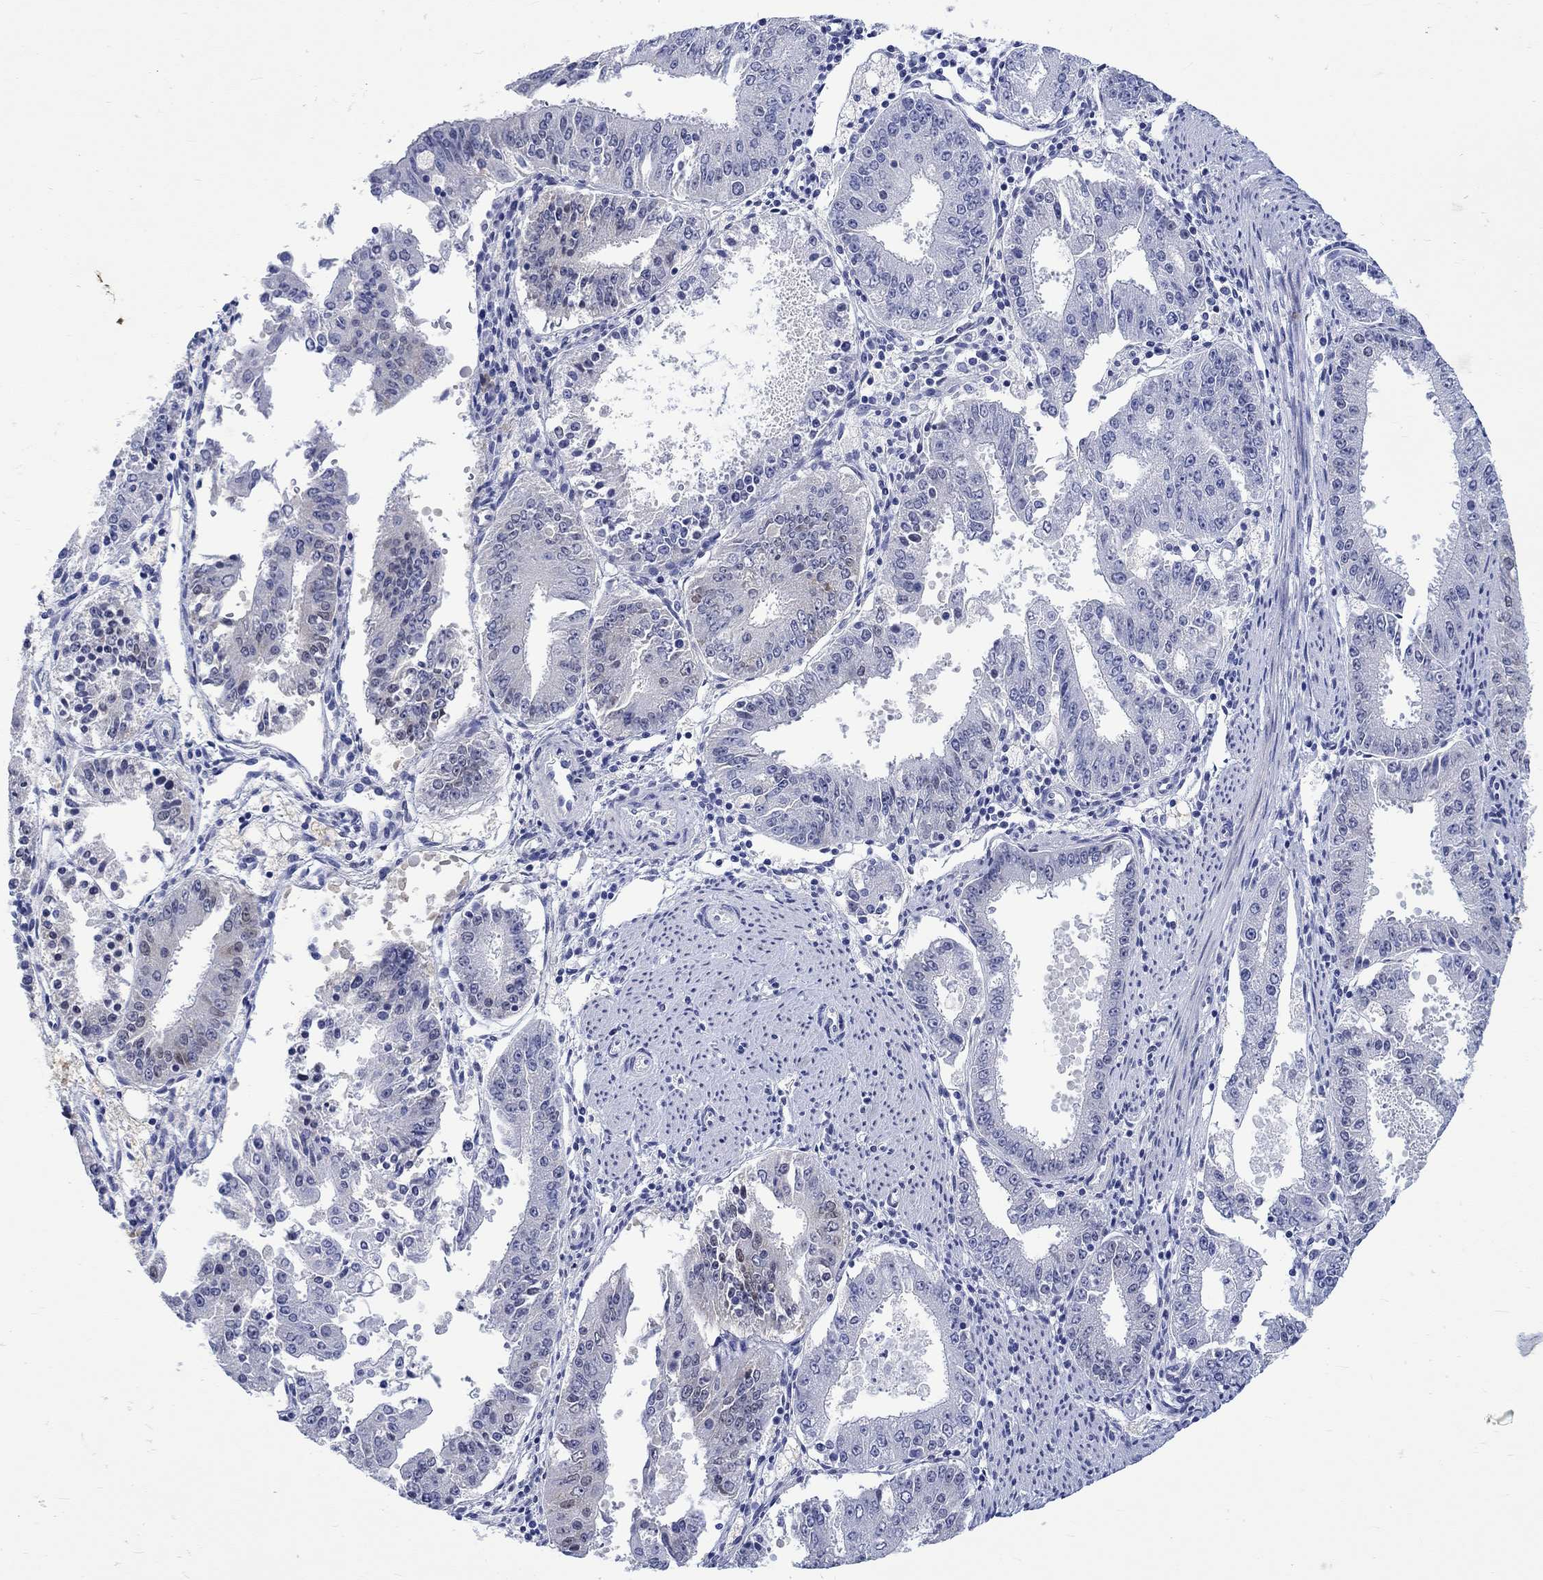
{"staining": {"intensity": "moderate", "quantity": "<25%", "location": "nuclear"}, "tissue": "ovarian cancer", "cell_type": "Tumor cells", "image_type": "cancer", "snomed": [{"axis": "morphology", "description": "Carcinoma, endometroid"}, {"axis": "topography", "description": "Ovary"}], "caption": "Ovarian endometroid carcinoma stained with immunohistochemistry (IHC) displays moderate nuclear expression in about <25% of tumor cells. (DAB (3,3'-diaminobenzidine) IHC, brown staining for protein, blue staining for nuclei).", "gene": "MSI1", "patient": {"sex": "female", "age": 42}}